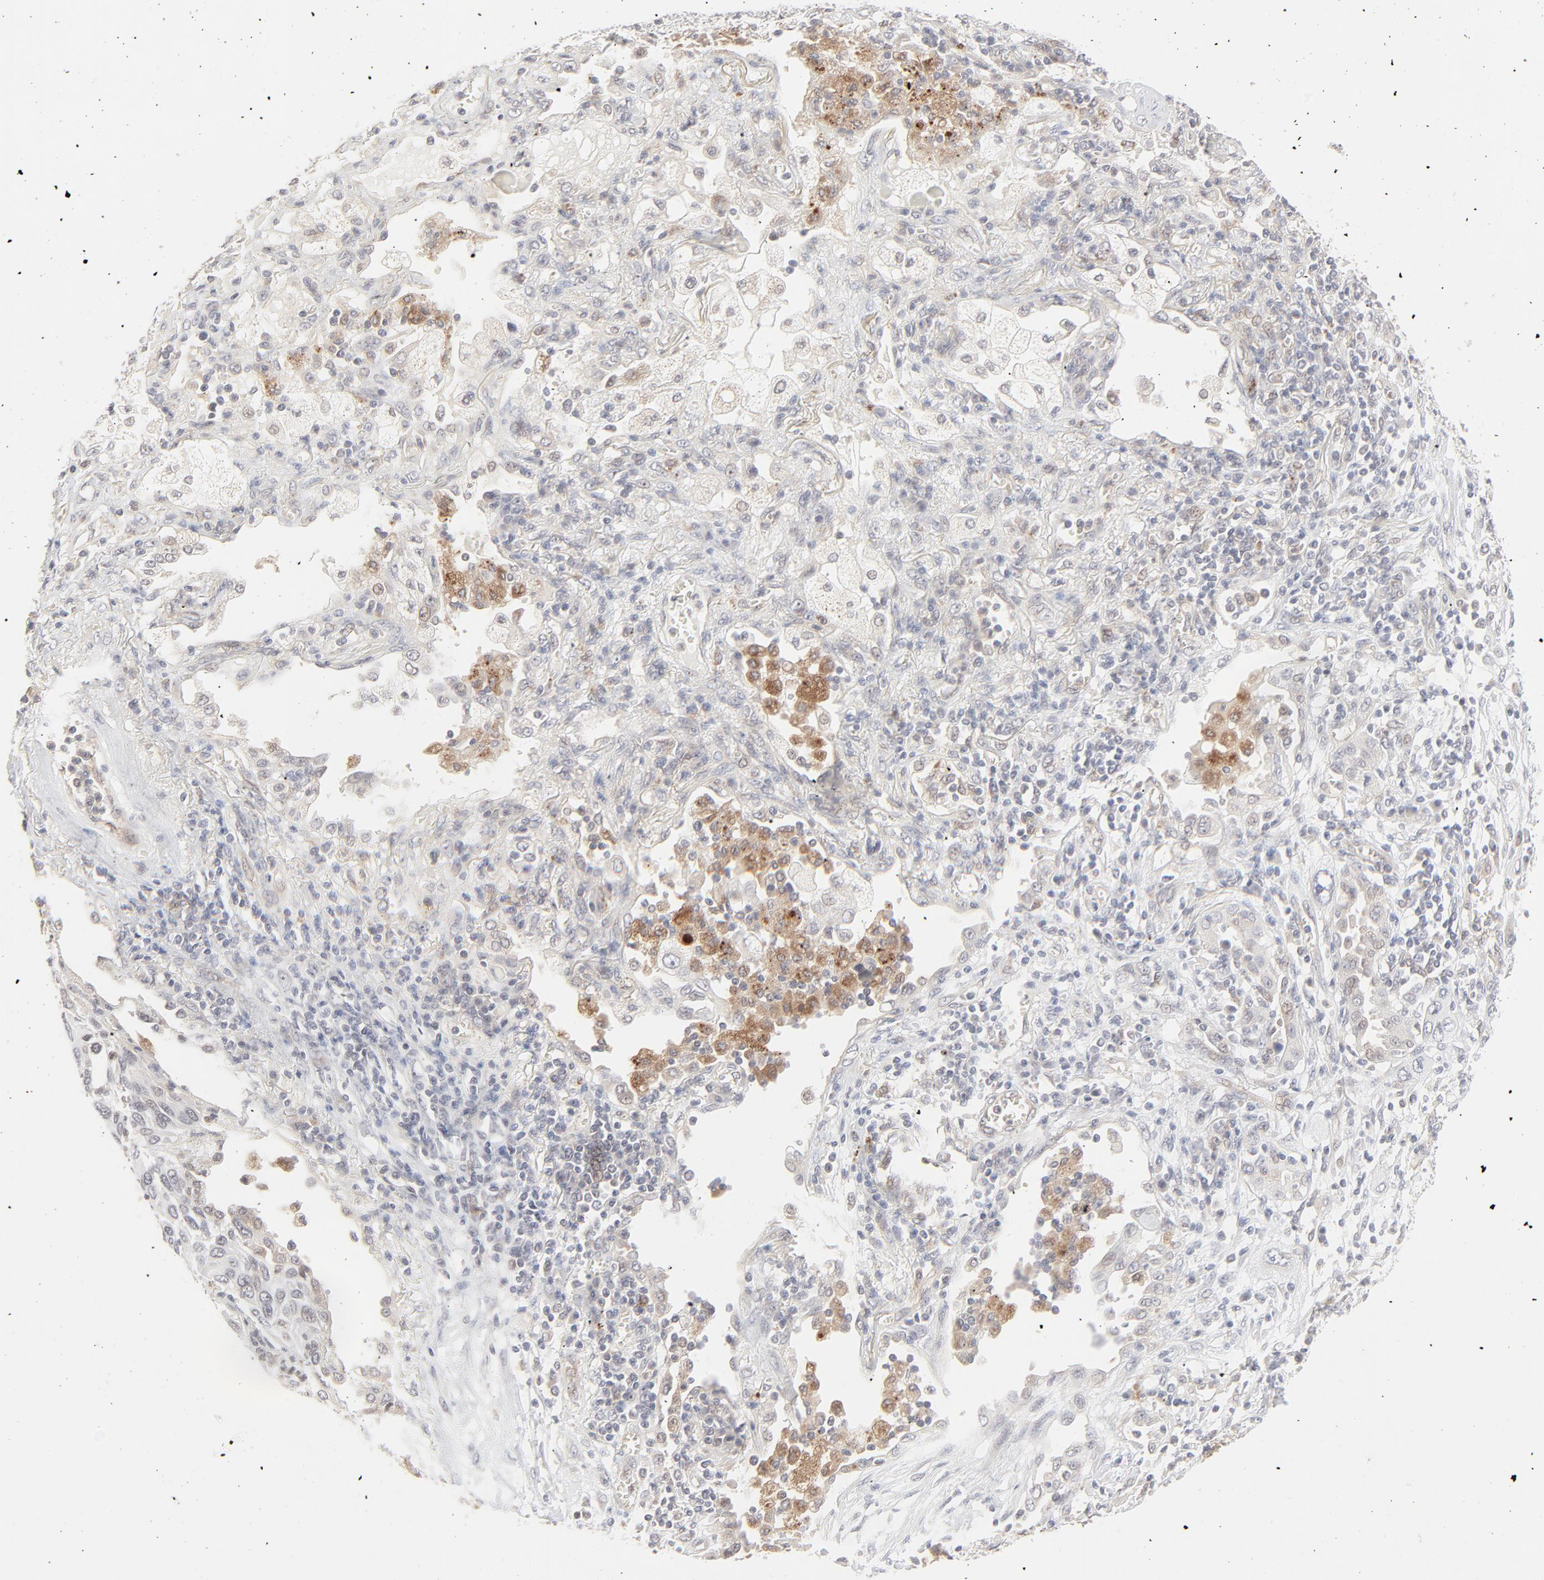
{"staining": {"intensity": "negative", "quantity": "none", "location": "none"}, "tissue": "lung cancer", "cell_type": "Tumor cells", "image_type": "cancer", "snomed": [{"axis": "morphology", "description": "Squamous cell carcinoma, NOS"}, {"axis": "topography", "description": "Lung"}], "caption": "The immunohistochemistry image has no significant staining in tumor cells of lung squamous cell carcinoma tissue.", "gene": "RAB5C", "patient": {"sex": "female", "age": 76}}